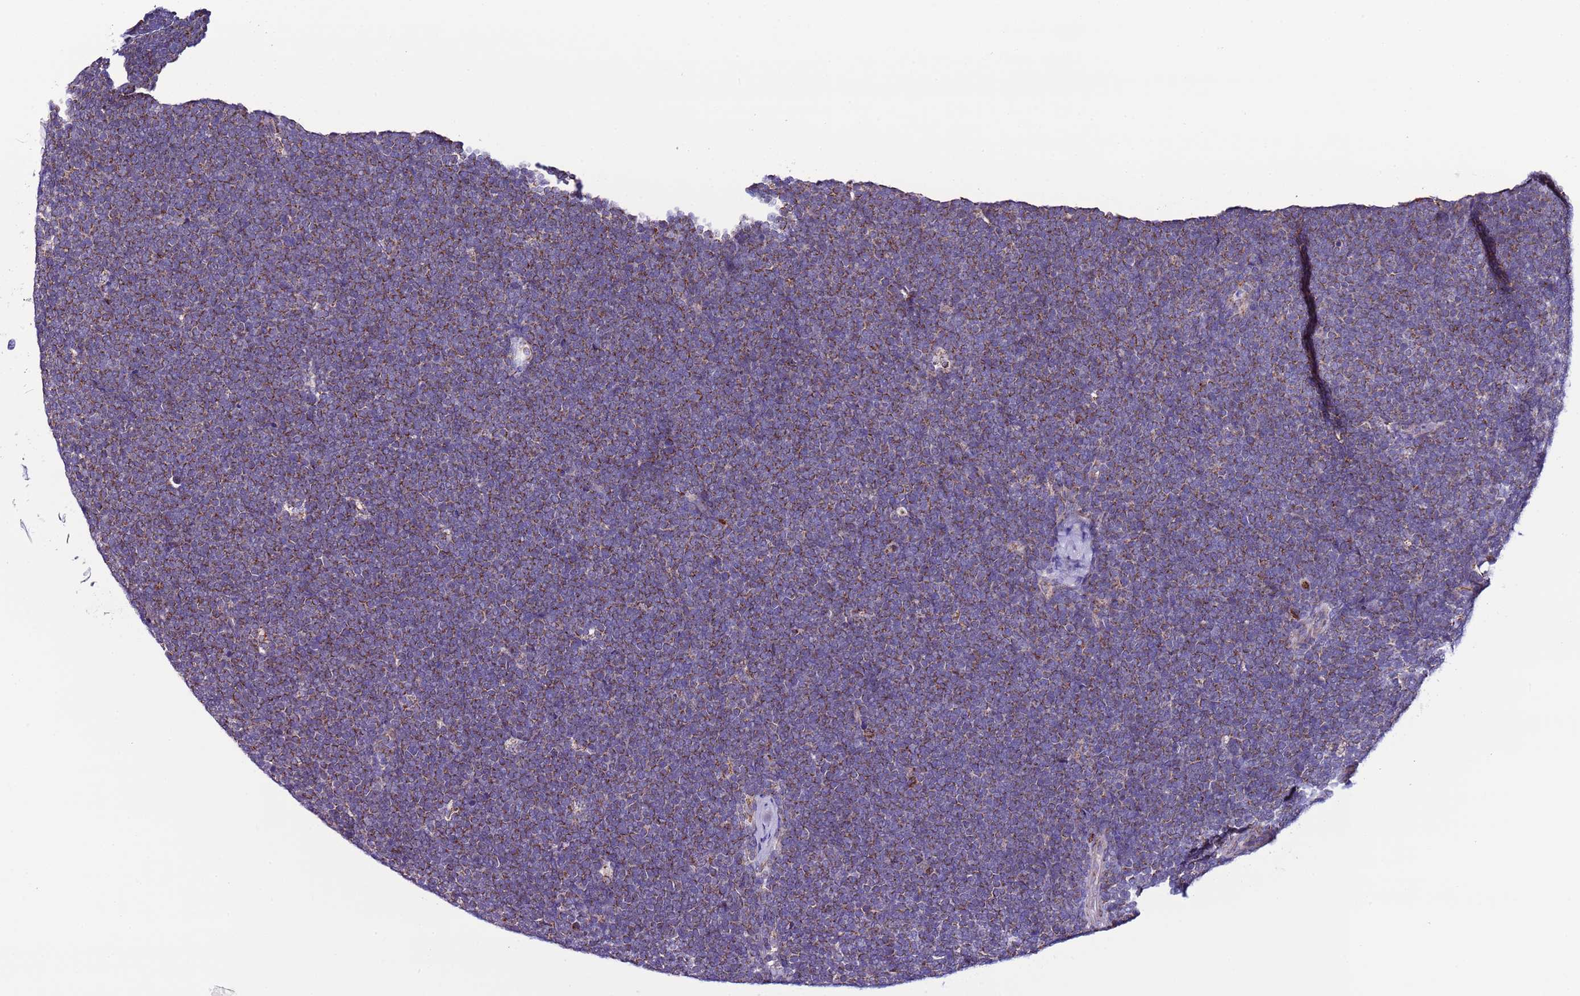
{"staining": {"intensity": "weak", "quantity": "25%-75%", "location": "cytoplasmic/membranous"}, "tissue": "lymphoma", "cell_type": "Tumor cells", "image_type": "cancer", "snomed": [{"axis": "morphology", "description": "Malignant lymphoma, non-Hodgkin's type, High grade"}, {"axis": "topography", "description": "Lymph node"}], "caption": "Brown immunohistochemical staining in human lymphoma demonstrates weak cytoplasmic/membranous expression in approximately 25%-75% of tumor cells.", "gene": "UEVLD", "patient": {"sex": "male", "age": 13}}